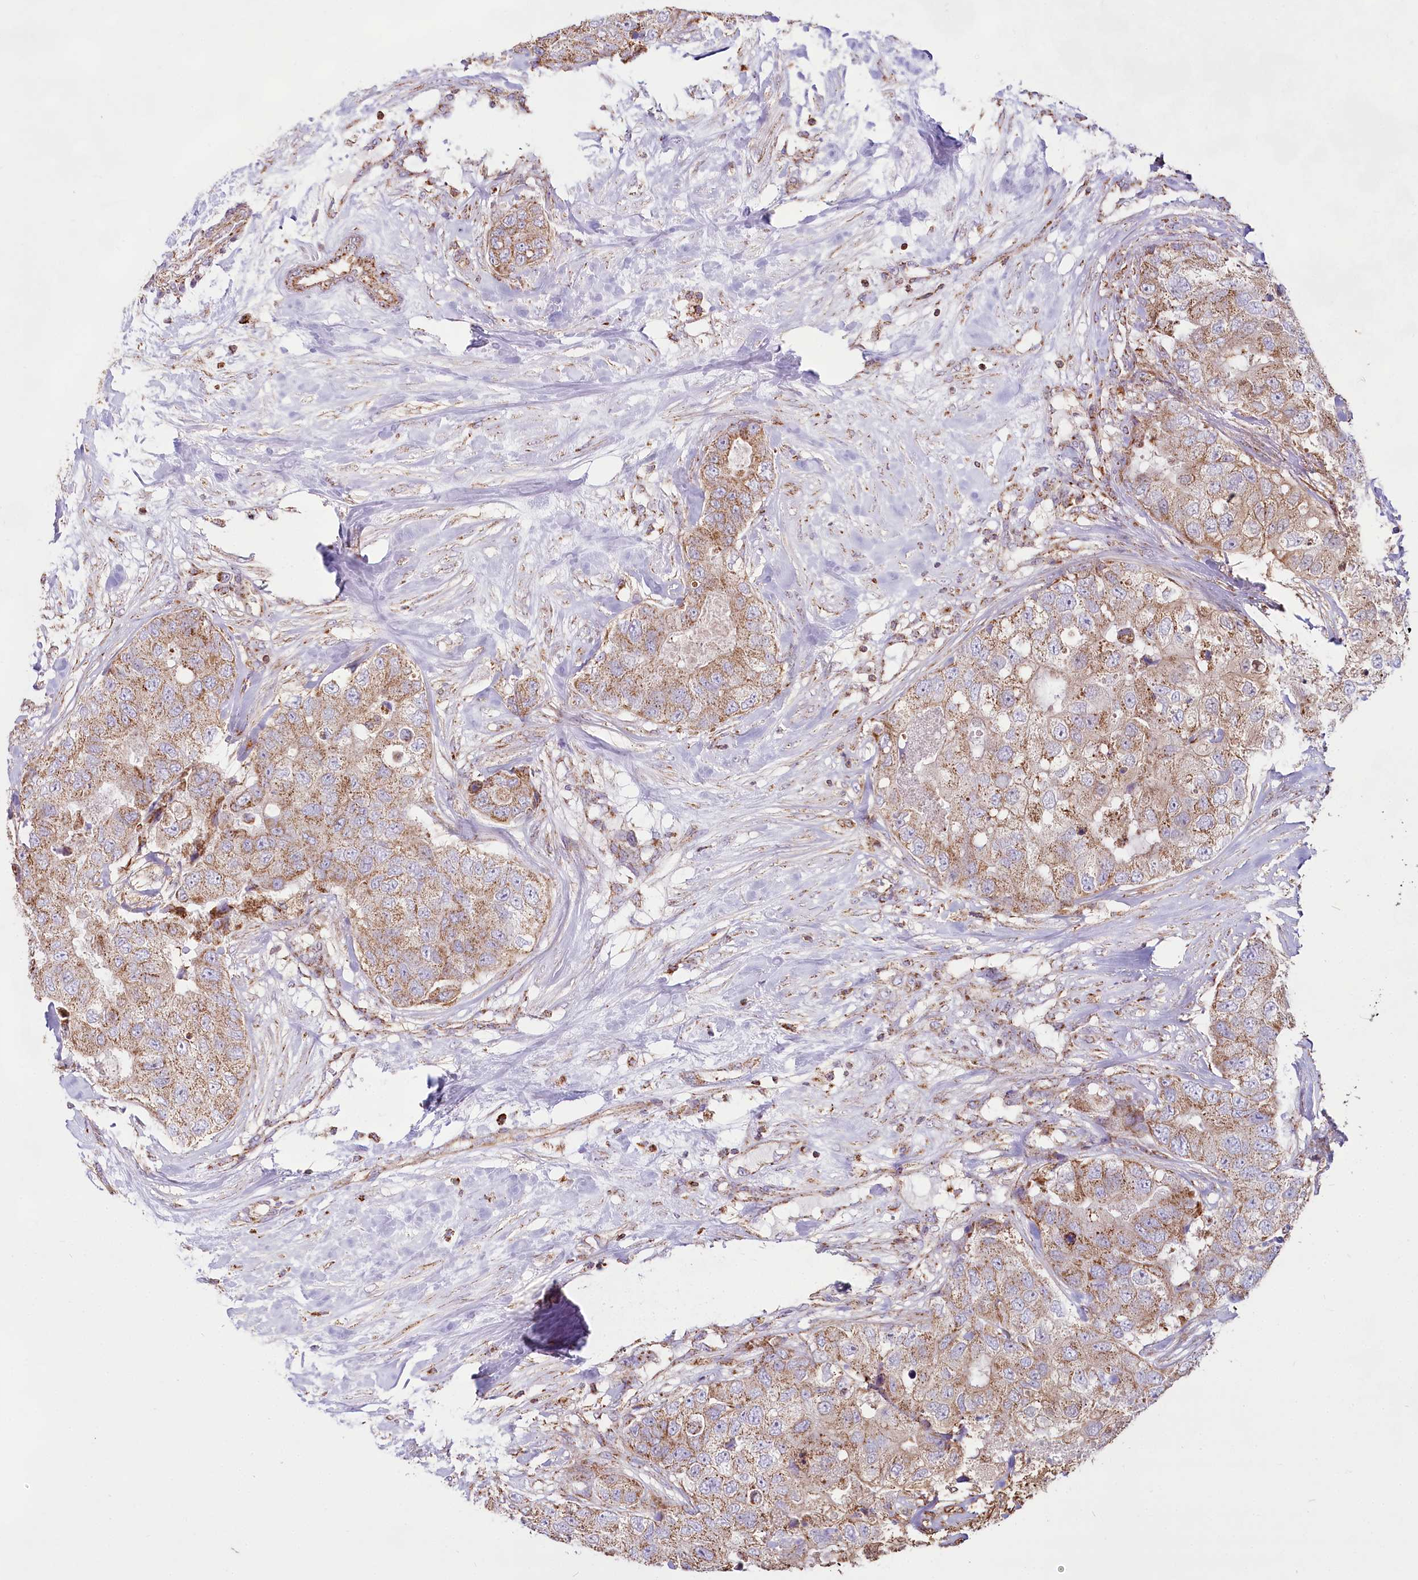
{"staining": {"intensity": "moderate", "quantity": ">75%", "location": "cytoplasmic/membranous"}, "tissue": "breast cancer", "cell_type": "Tumor cells", "image_type": "cancer", "snomed": [{"axis": "morphology", "description": "Duct carcinoma"}, {"axis": "topography", "description": "Breast"}], "caption": "Tumor cells display moderate cytoplasmic/membranous expression in approximately >75% of cells in breast cancer. The staining was performed using DAB (3,3'-diaminobenzidine) to visualize the protein expression in brown, while the nuclei were stained in blue with hematoxylin (Magnification: 20x).", "gene": "TASOR2", "patient": {"sex": "female", "age": 62}}